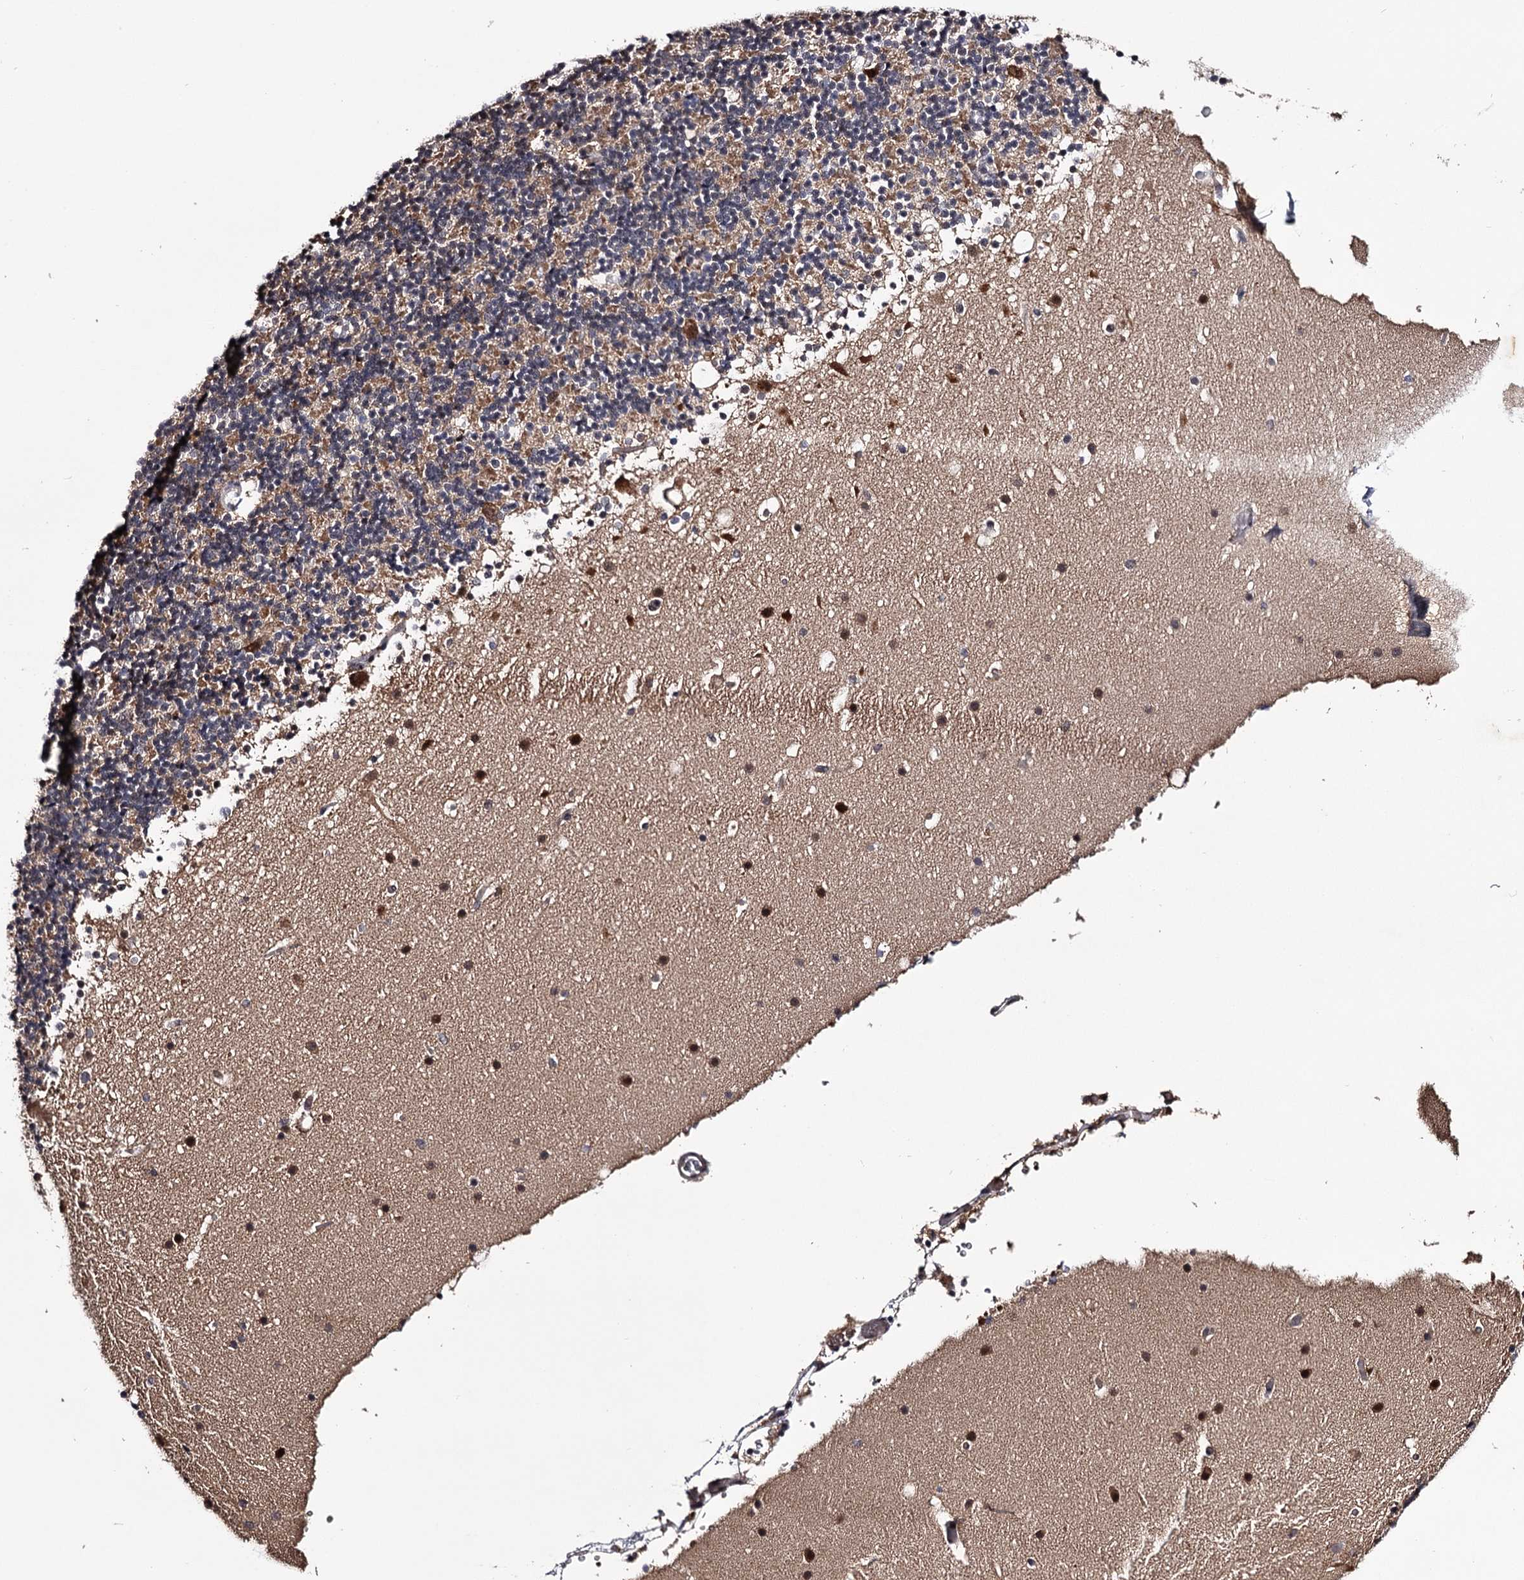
{"staining": {"intensity": "weak", "quantity": "<25%", "location": "cytoplasmic/membranous"}, "tissue": "cerebellum", "cell_type": "Cells in granular layer", "image_type": "normal", "snomed": [{"axis": "morphology", "description": "Normal tissue, NOS"}, {"axis": "topography", "description": "Cerebellum"}], "caption": "Cerebellum was stained to show a protein in brown. There is no significant staining in cells in granular layer. (DAB (3,3'-diaminobenzidine) immunohistochemistry (IHC) with hematoxylin counter stain).", "gene": "RNF44", "patient": {"sex": "male", "age": 57}}